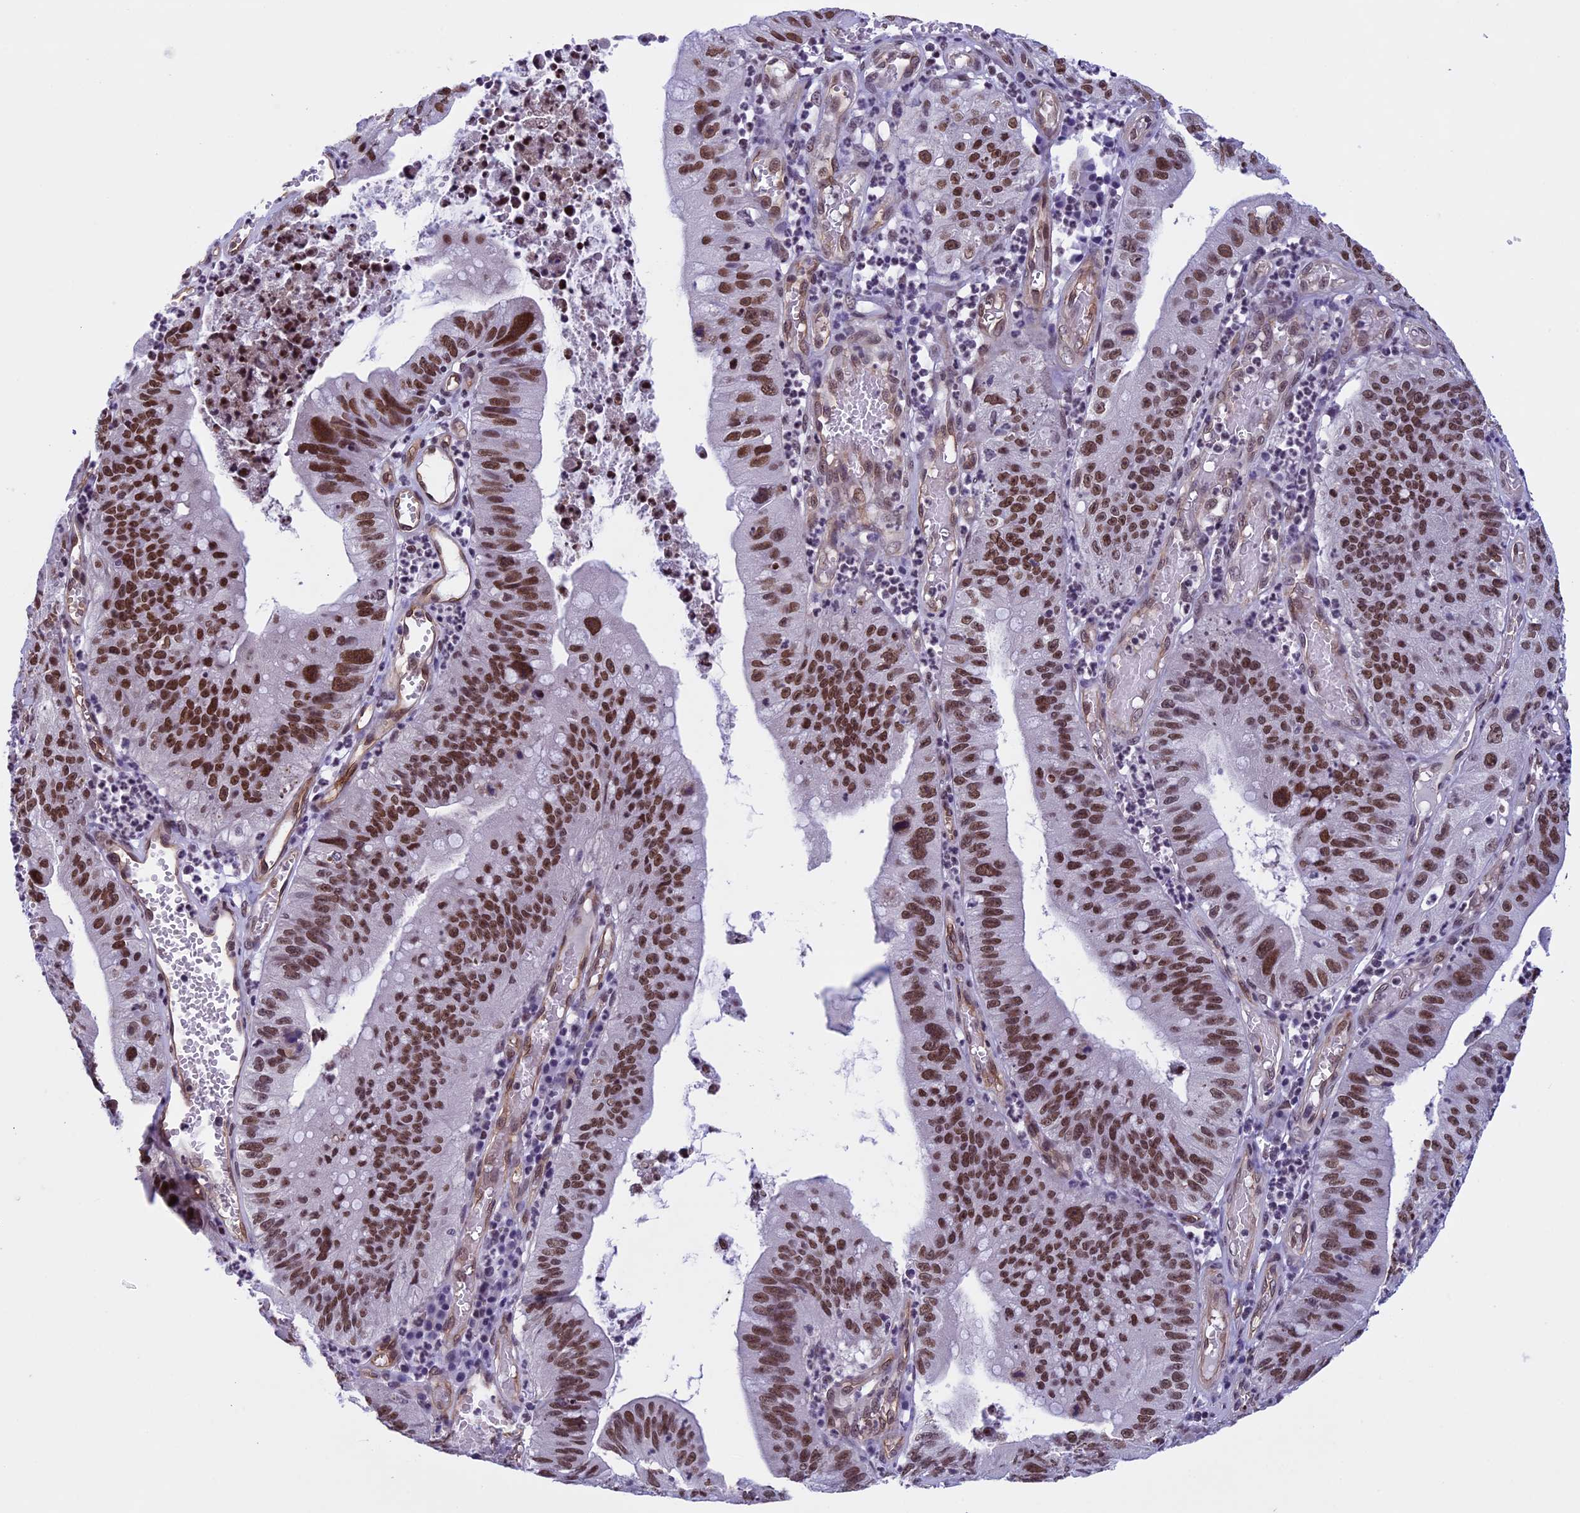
{"staining": {"intensity": "moderate", "quantity": ">75%", "location": "nuclear"}, "tissue": "stomach cancer", "cell_type": "Tumor cells", "image_type": "cancer", "snomed": [{"axis": "morphology", "description": "Adenocarcinoma, NOS"}, {"axis": "topography", "description": "Stomach"}], "caption": "Tumor cells demonstrate medium levels of moderate nuclear expression in approximately >75% of cells in human stomach adenocarcinoma. The staining was performed using DAB to visualize the protein expression in brown, while the nuclei were stained in blue with hematoxylin (Magnification: 20x).", "gene": "NIPBL", "patient": {"sex": "male", "age": 59}}